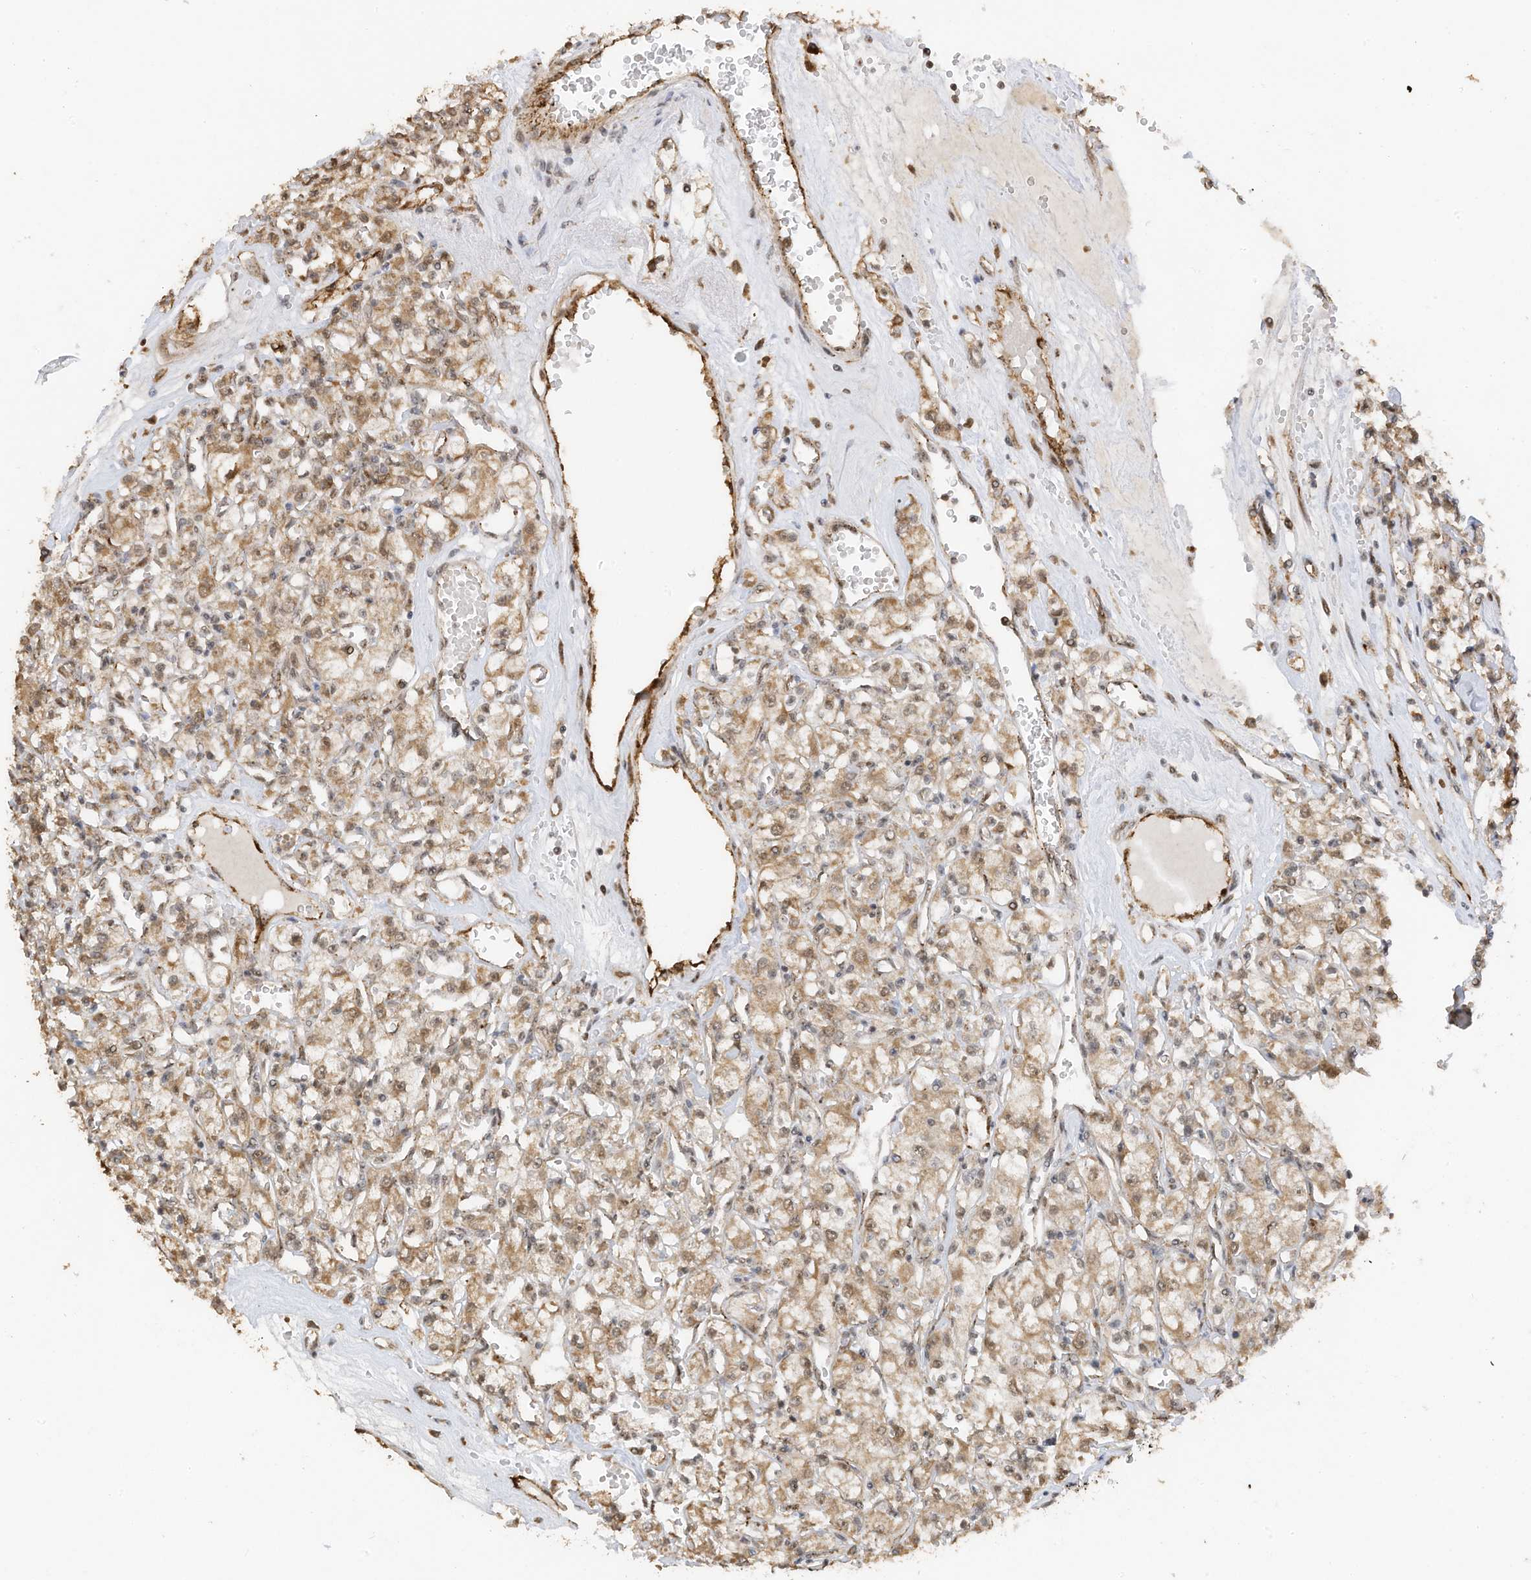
{"staining": {"intensity": "moderate", "quantity": ">75%", "location": "cytoplasmic/membranous,nuclear"}, "tissue": "renal cancer", "cell_type": "Tumor cells", "image_type": "cancer", "snomed": [{"axis": "morphology", "description": "Adenocarcinoma, NOS"}, {"axis": "topography", "description": "Kidney"}], "caption": "Protein staining demonstrates moderate cytoplasmic/membranous and nuclear expression in about >75% of tumor cells in renal cancer.", "gene": "ERLEC1", "patient": {"sex": "female", "age": 59}}